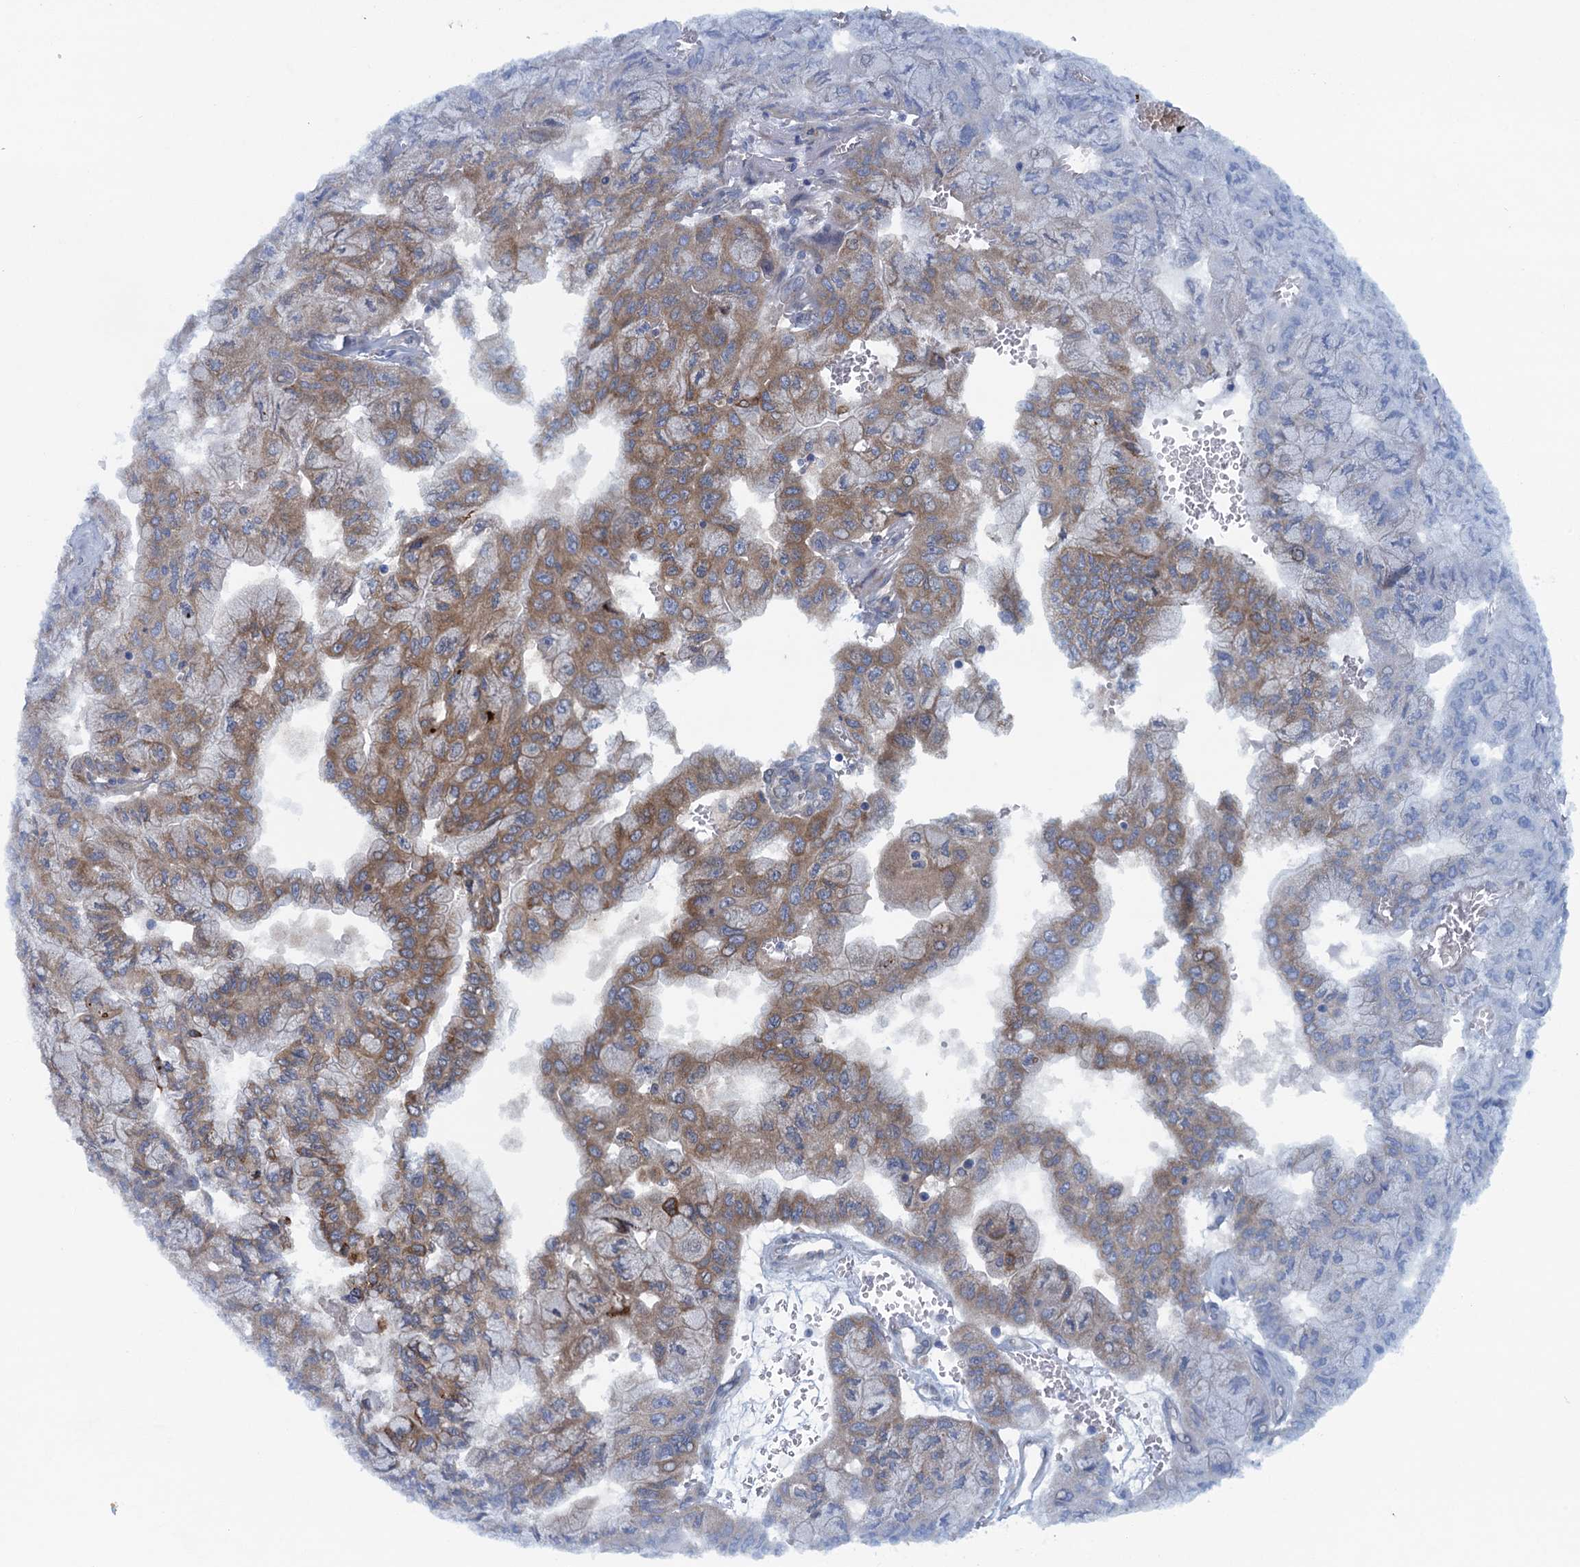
{"staining": {"intensity": "moderate", "quantity": ">75%", "location": "cytoplasmic/membranous"}, "tissue": "pancreatic cancer", "cell_type": "Tumor cells", "image_type": "cancer", "snomed": [{"axis": "morphology", "description": "Adenocarcinoma, NOS"}, {"axis": "topography", "description": "Pancreas"}], "caption": "Brown immunohistochemical staining in human adenocarcinoma (pancreatic) reveals moderate cytoplasmic/membranous staining in about >75% of tumor cells.", "gene": "MYDGF", "patient": {"sex": "male", "age": 51}}